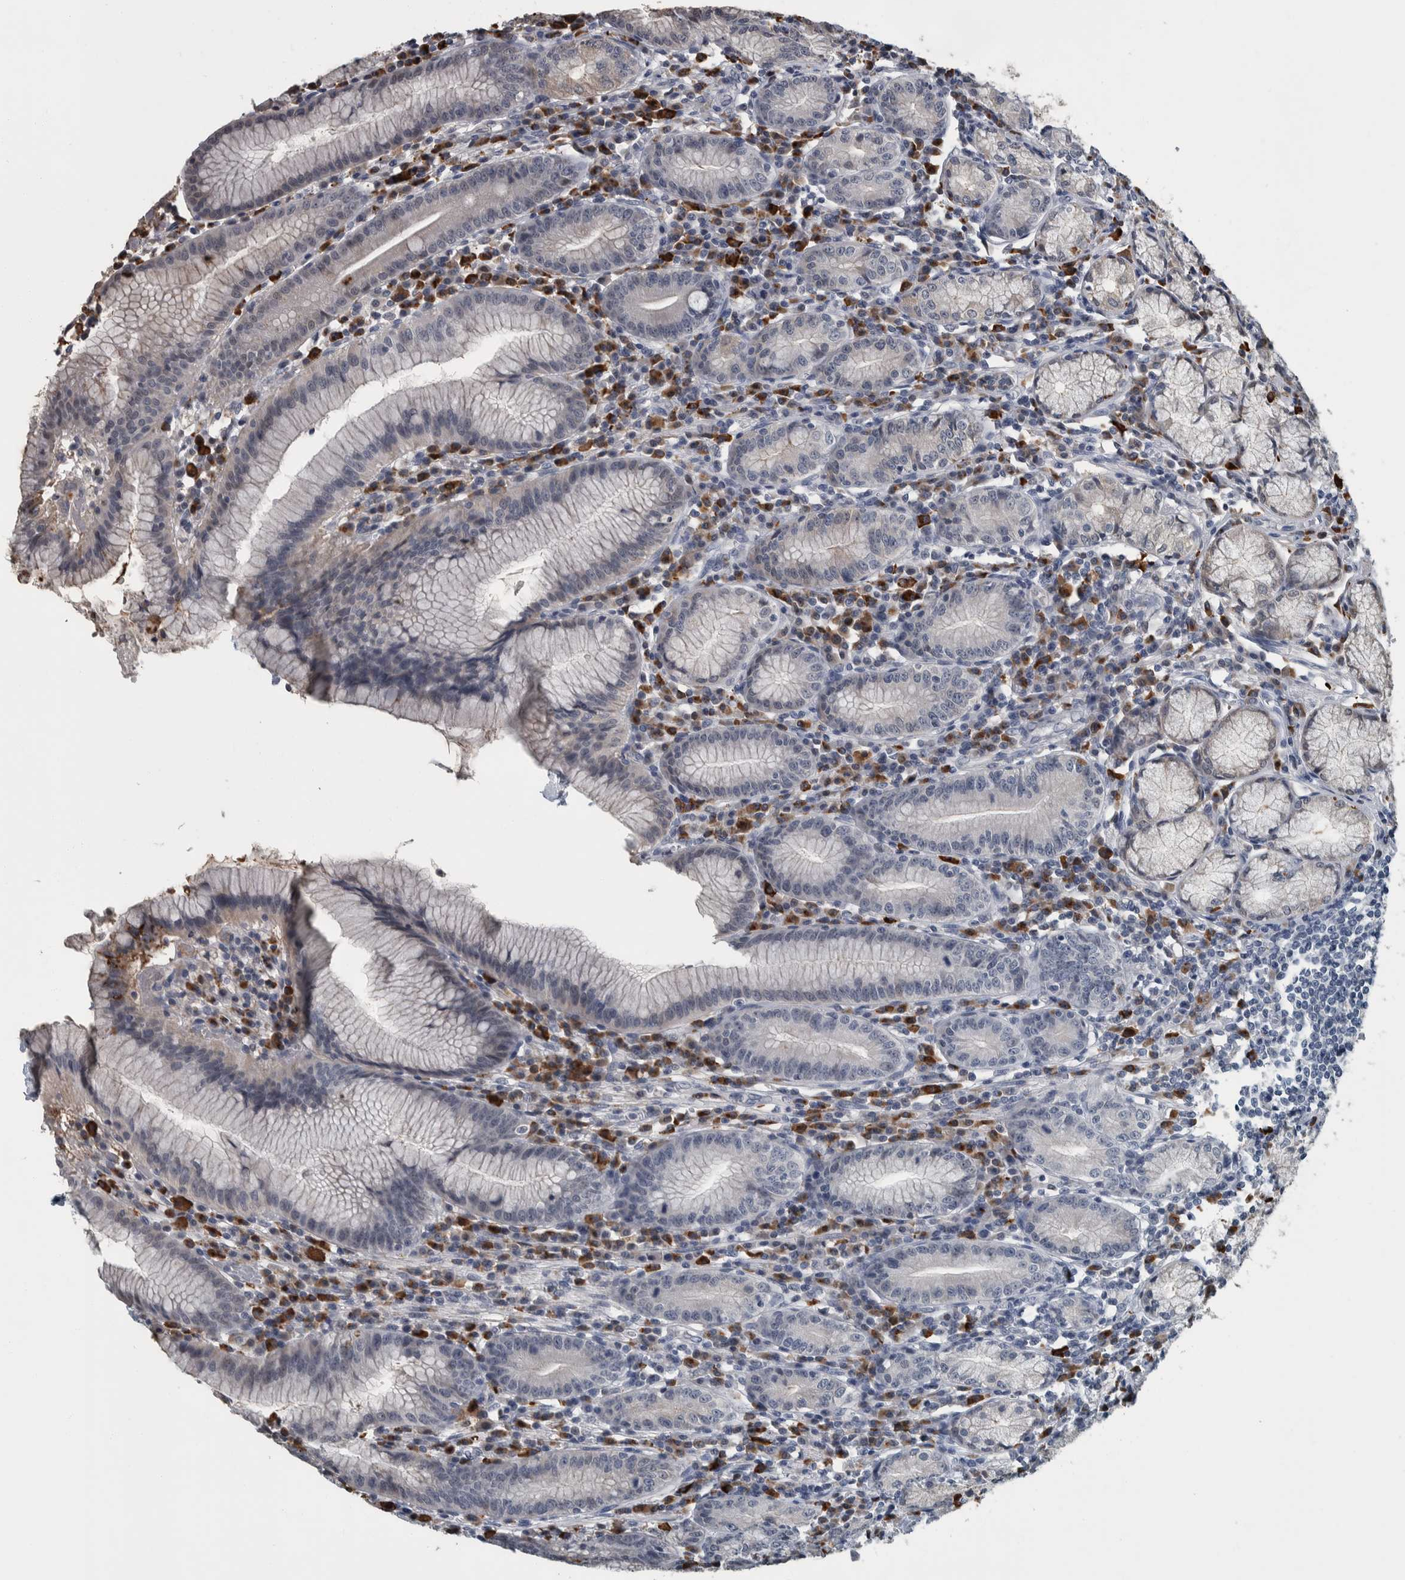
{"staining": {"intensity": "weak", "quantity": "<25%", "location": "cytoplasmic/membranous"}, "tissue": "stomach", "cell_type": "Glandular cells", "image_type": "normal", "snomed": [{"axis": "morphology", "description": "Normal tissue, NOS"}, {"axis": "topography", "description": "Stomach"}], "caption": "IHC of normal stomach exhibits no expression in glandular cells.", "gene": "CAVIN4", "patient": {"sex": "male", "age": 55}}